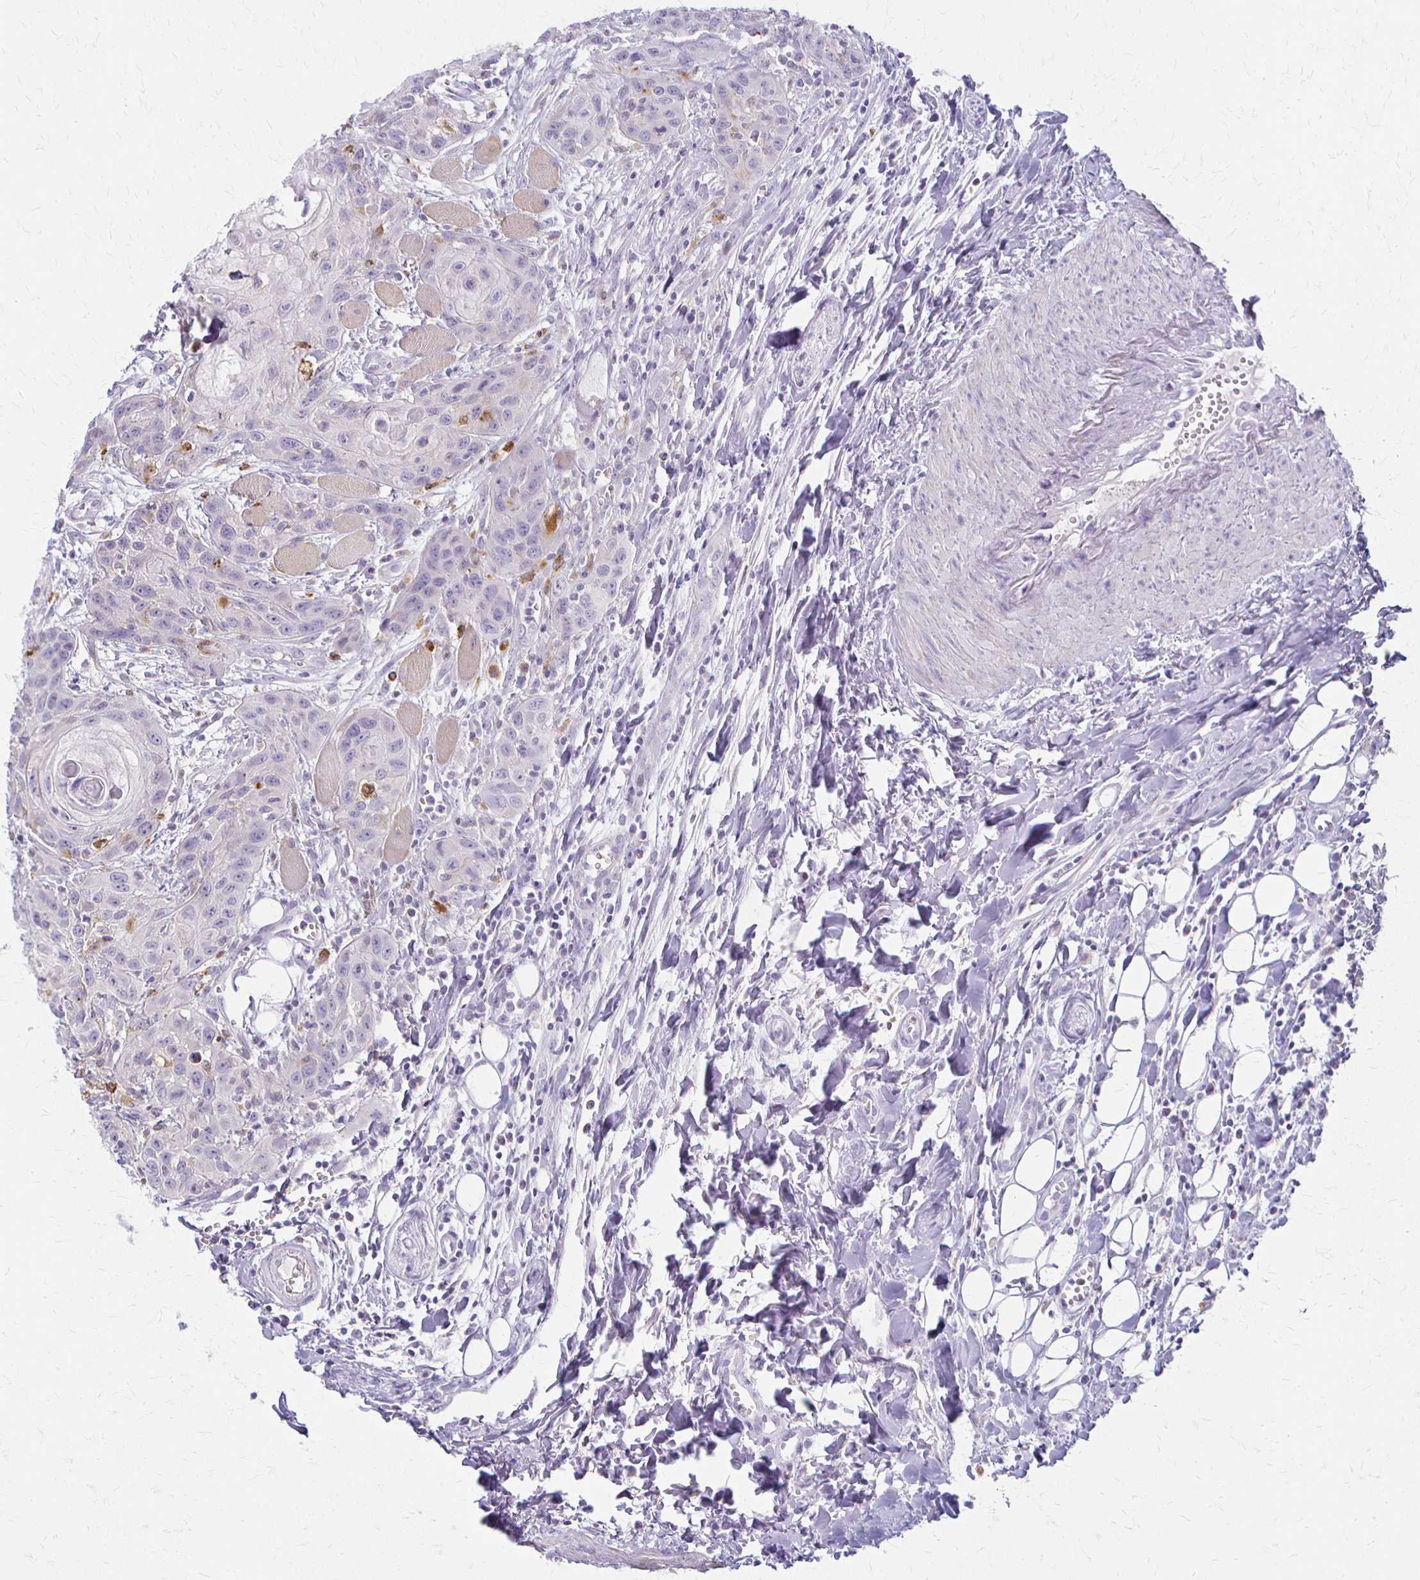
{"staining": {"intensity": "negative", "quantity": "none", "location": "none"}, "tissue": "head and neck cancer", "cell_type": "Tumor cells", "image_type": "cancer", "snomed": [{"axis": "morphology", "description": "Squamous cell carcinoma, NOS"}, {"axis": "topography", "description": "Oral tissue"}, {"axis": "topography", "description": "Head-Neck"}], "caption": "Immunohistochemistry (IHC) photomicrograph of neoplastic tissue: human head and neck cancer stained with DAB (3,3'-diaminobenzidine) reveals no significant protein staining in tumor cells.", "gene": "ACP5", "patient": {"sex": "male", "age": 58}}